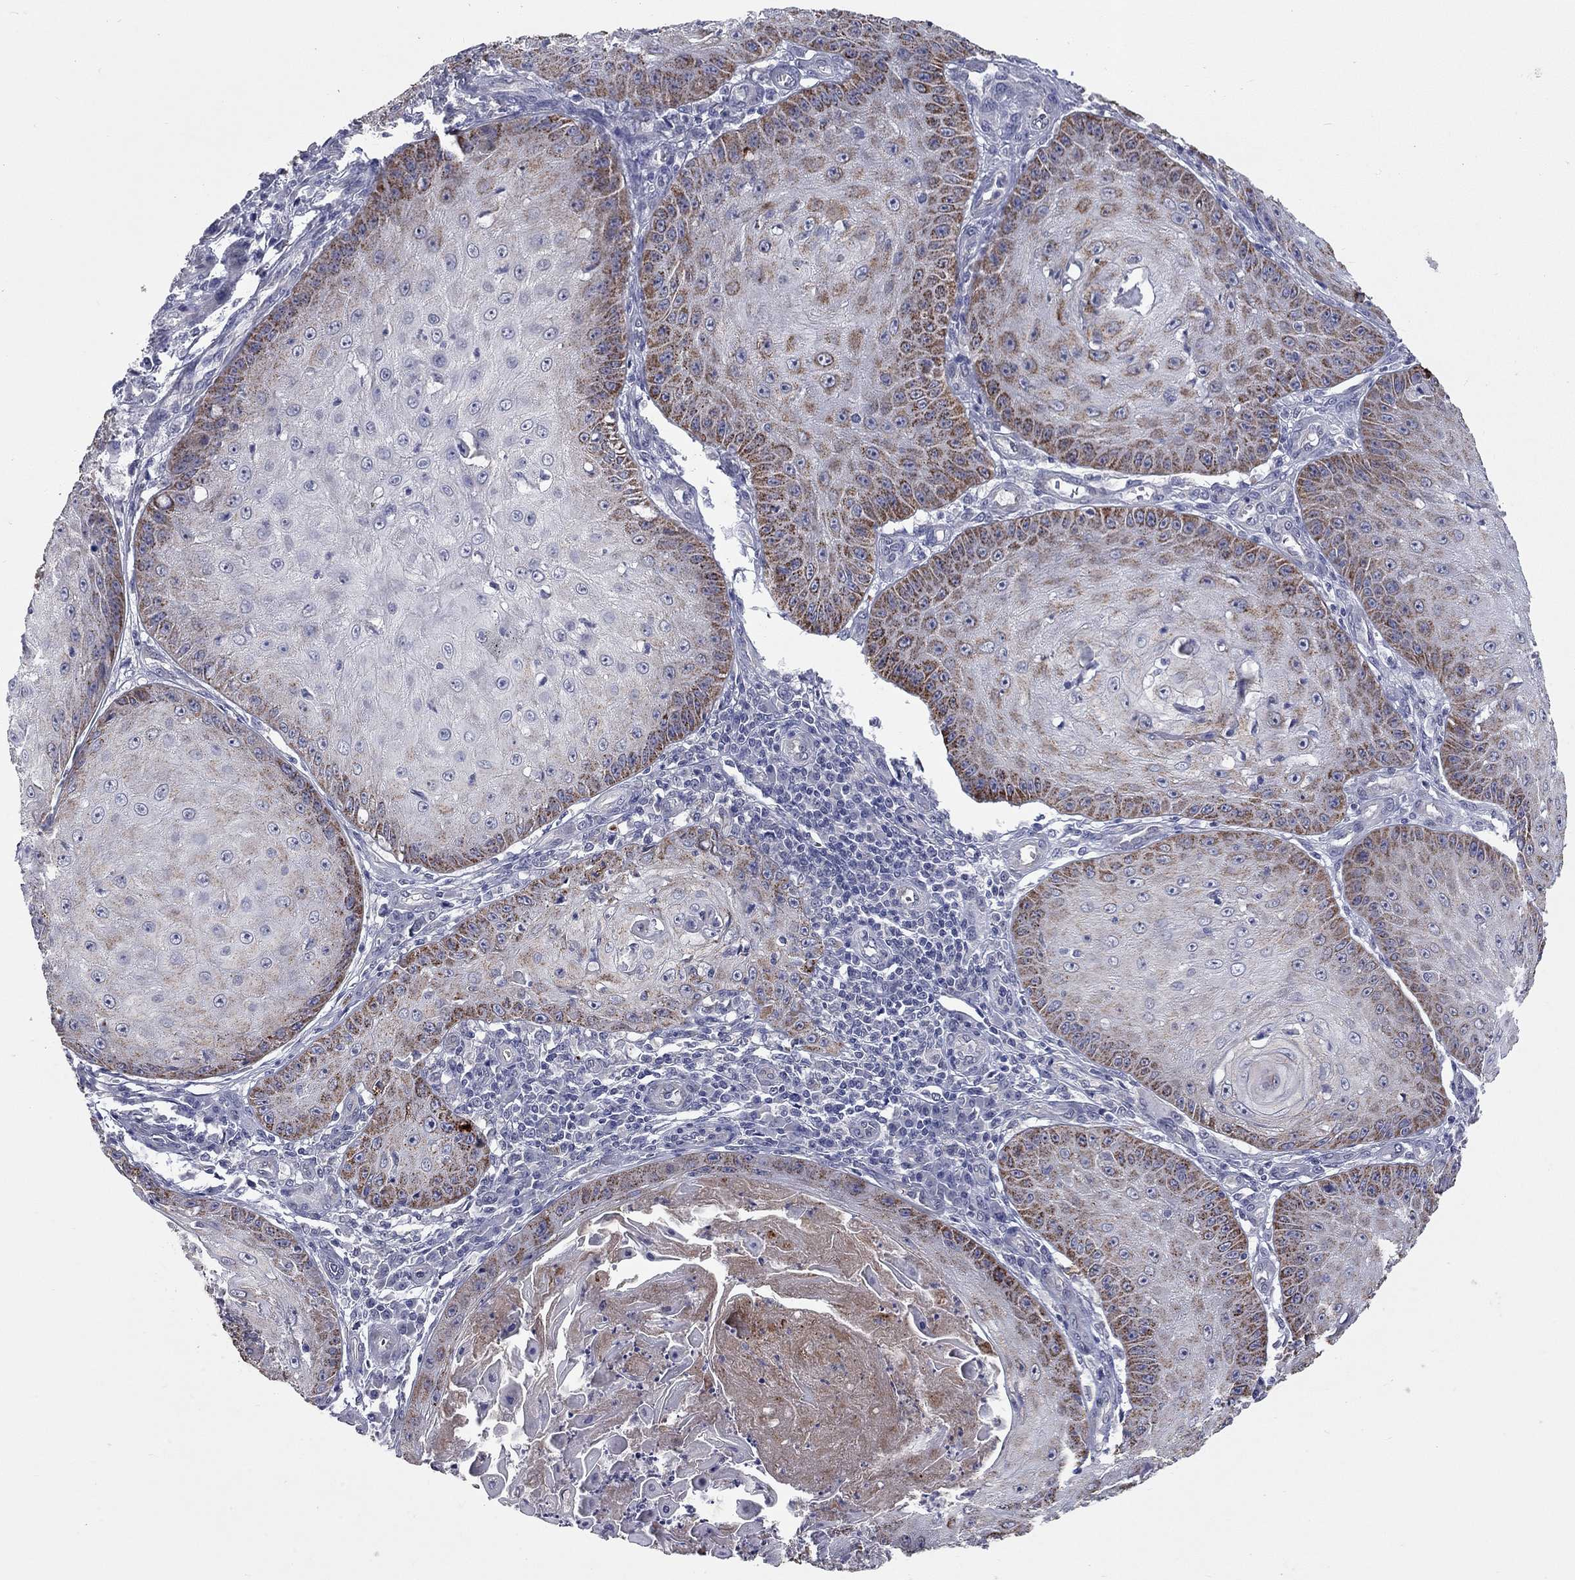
{"staining": {"intensity": "strong", "quantity": "25%-75%", "location": "cytoplasmic/membranous"}, "tissue": "skin cancer", "cell_type": "Tumor cells", "image_type": "cancer", "snomed": [{"axis": "morphology", "description": "Squamous cell carcinoma, NOS"}, {"axis": "topography", "description": "Skin"}], "caption": "Immunohistochemical staining of human squamous cell carcinoma (skin) reveals strong cytoplasmic/membranous protein staining in approximately 25%-75% of tumor cells. Using DAB (3,3'-diaminobenzidine) (brown) and hematoxylin (blue) stains, captured at high magnification using brightfield microscopy.", "gene": "SHOC2", "patient": {"sex": "male", "age": 70}}